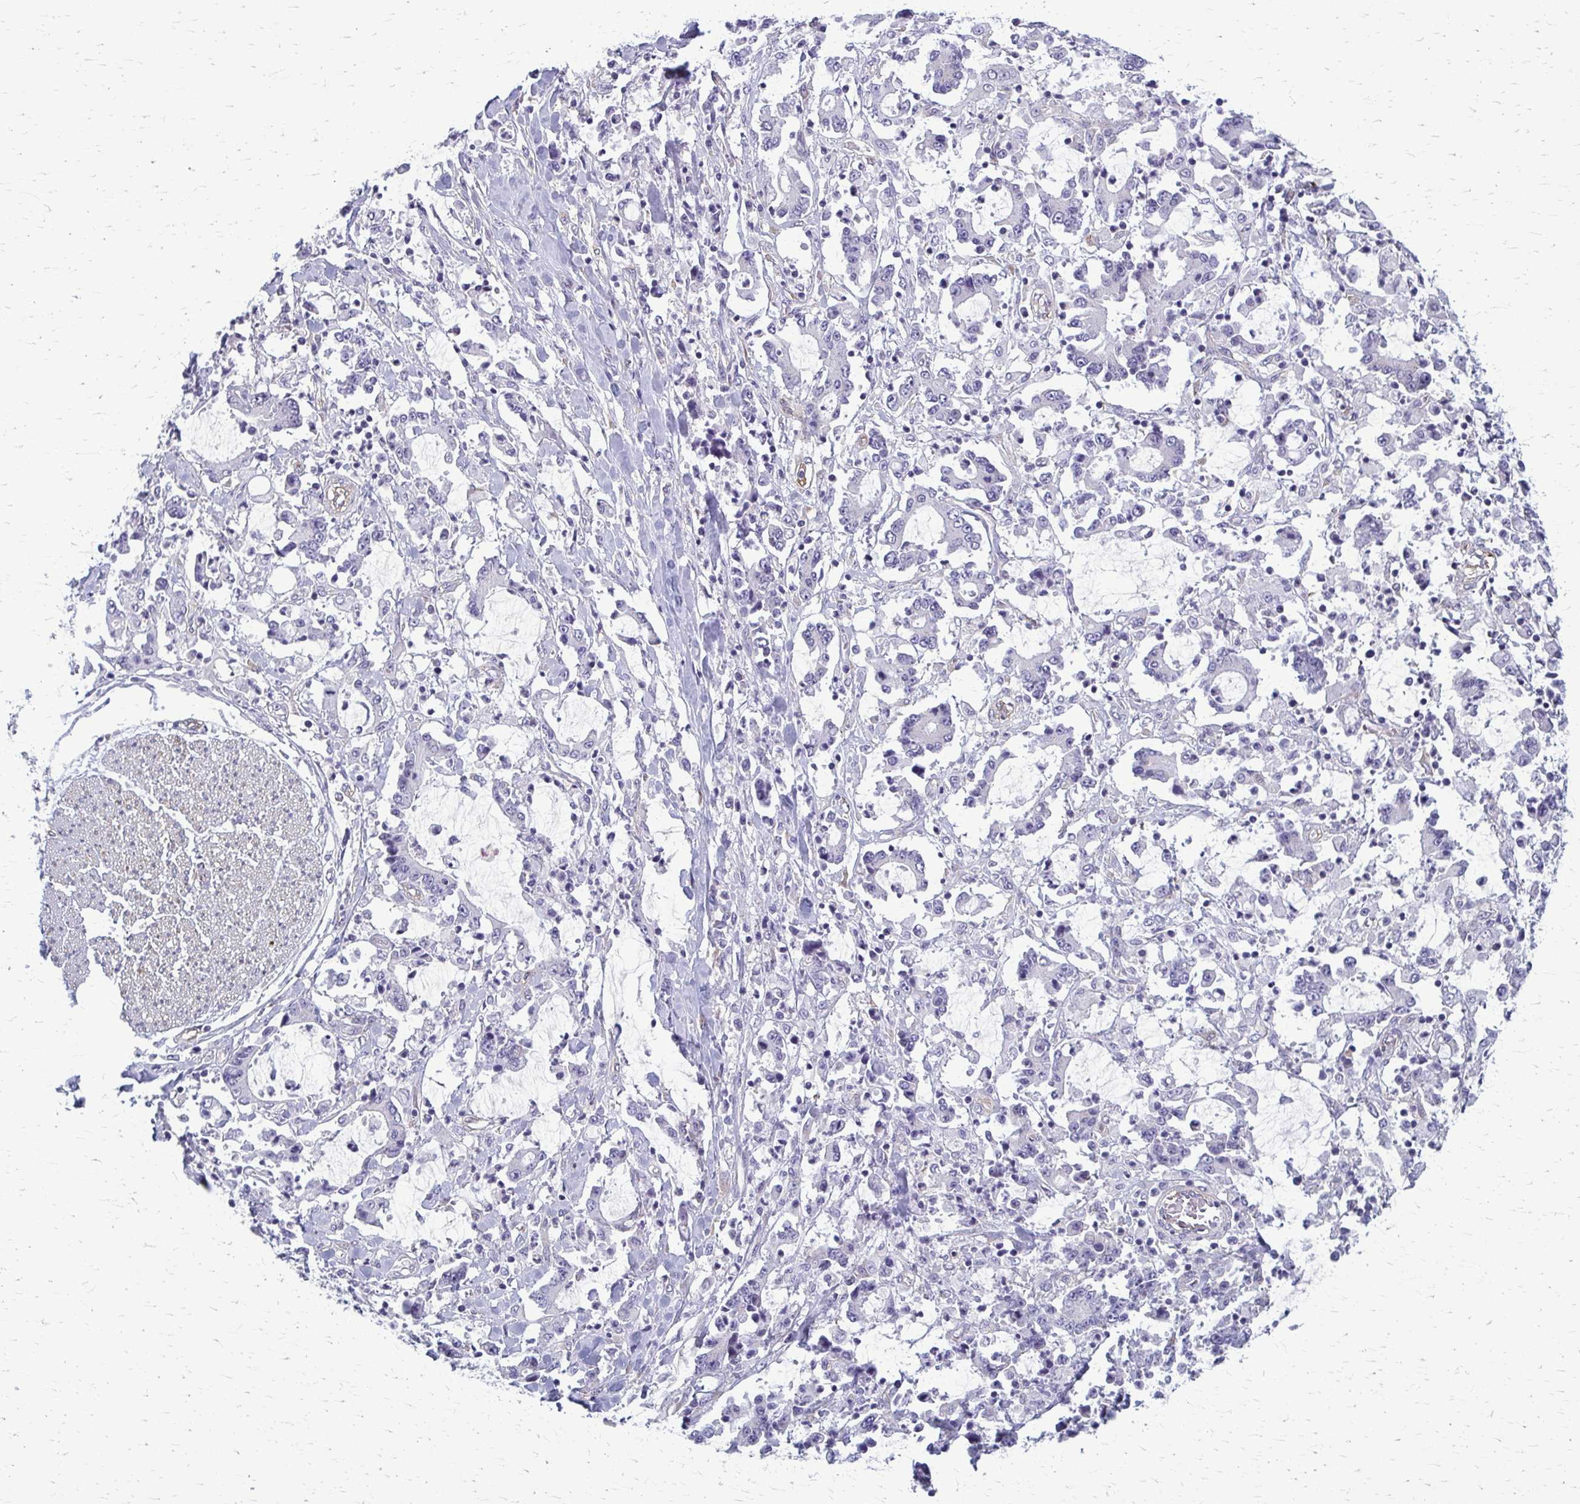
{"staining": {"intensity": "negative", "quantity": "none", "location": "none"}, "tissue": "stomach cancer", "cell_type": "Tumor cells", "image_type": "cancer", "snomed": [{"axis": "morphology", "description": "Adenocarcinoma, NOS"}, {"axis": "topography", "description": "Stomach, upper"}], "caption": "Tumor cells show no significant staining in stomach adenocarcinoma. (Stains: DAB (3,3'-diaminobenzidine) immunohistochemistry (IHC) with hematoxylin counter stain, Microscopy: brightfield microscopy at high magnification).", "gene": "DEPP1", "patient": {"sex": "male", "age": 68}}